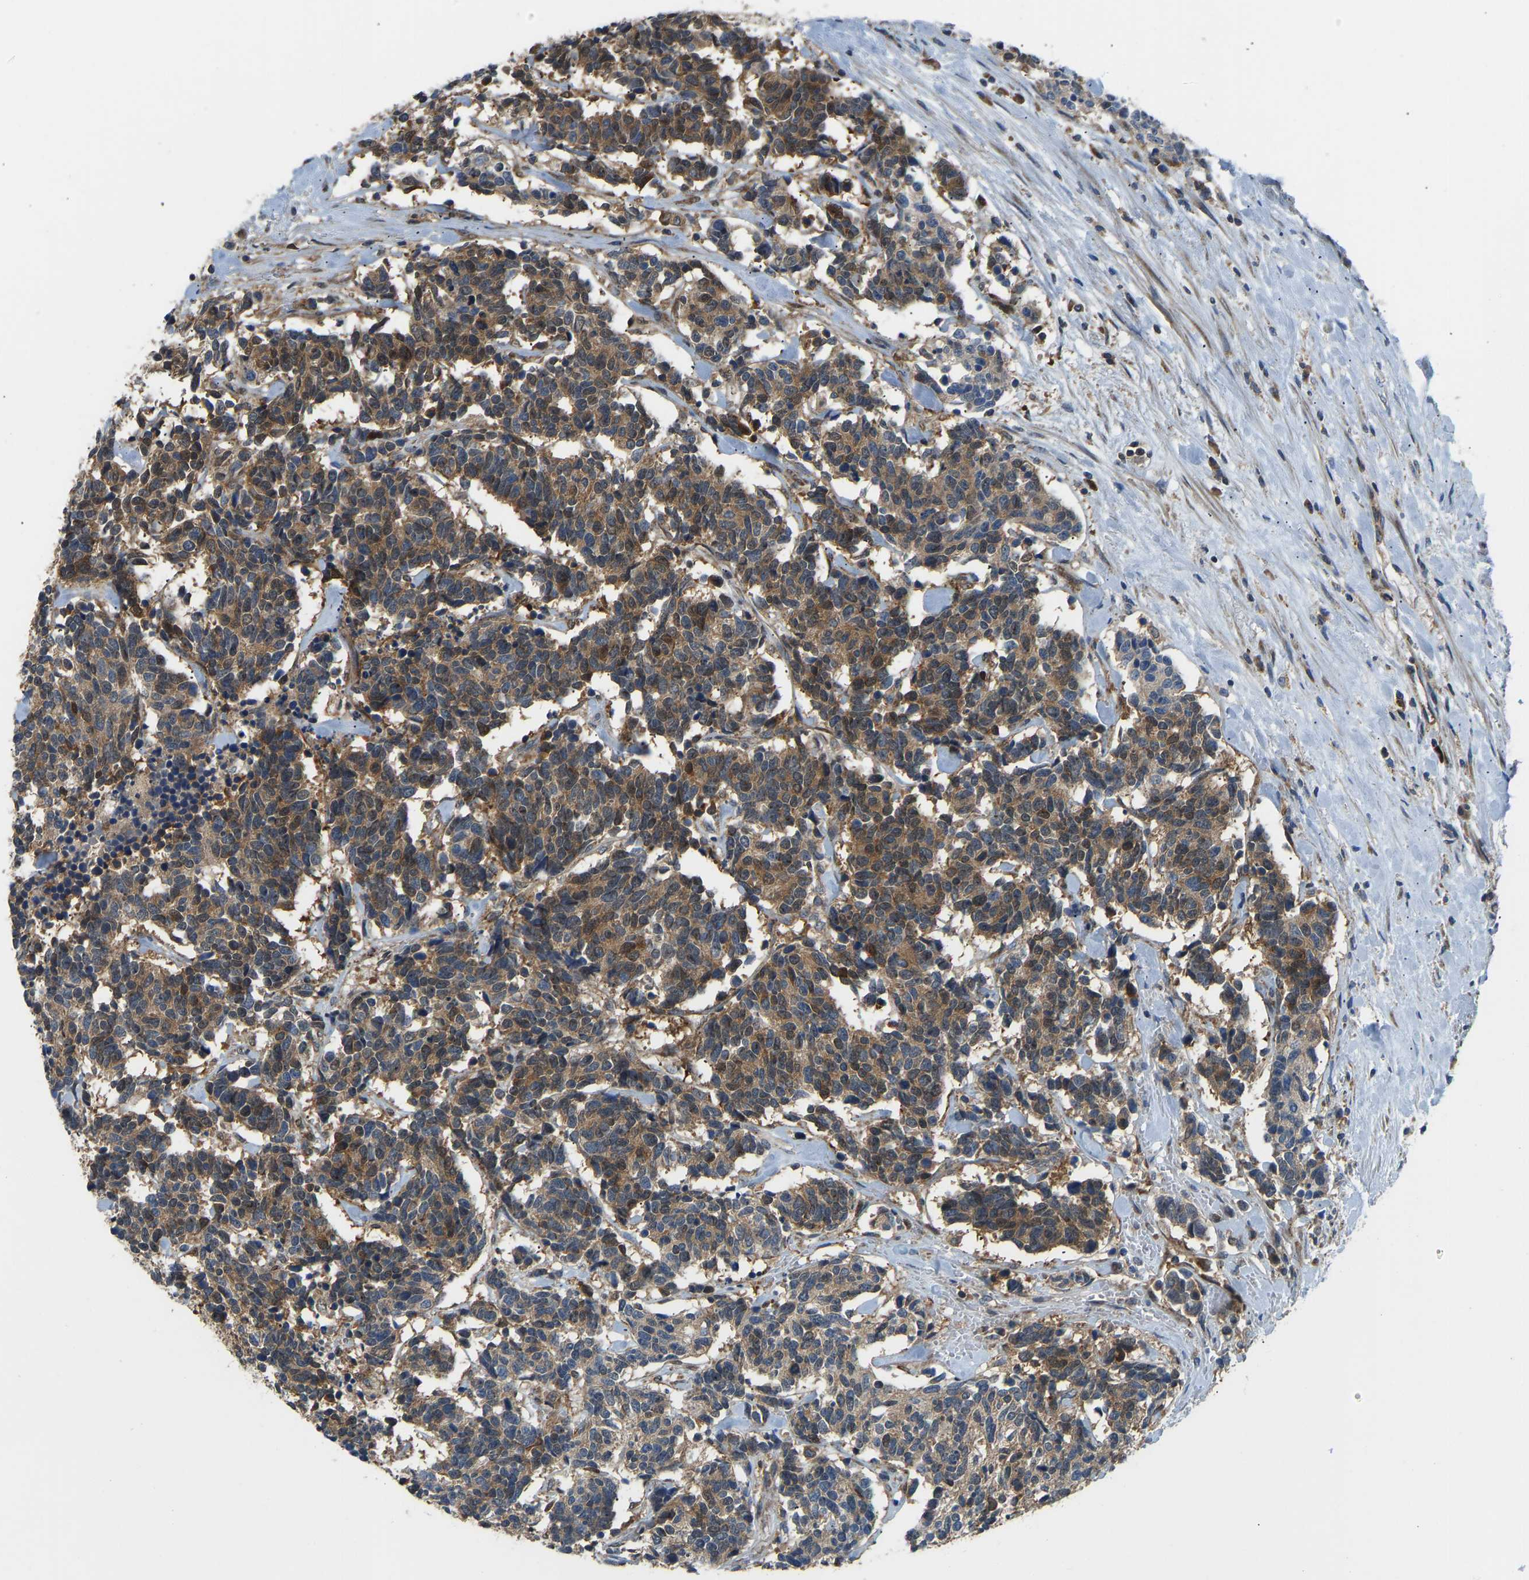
{"staining": {"intensity": "moderate", "quantity": ">75%", "location": "cytoplasmic/membranous"}, "tissue": "carcinoid", "cell_type": "Tumor cells", "image_type": "cancer", "snomed": [{"axis": "morphology", "description": "Carcinoma, NOS"}, {"axis": "morphology", "description": "Carcinoid, malignant, NOS"}, {"axis": "topography", "description": "Urinary bladder"}], "caption": "Protein positivity by IHC demonstrates moderate cytoplasmic/membranous expression in about >75% of tumor cells in malignant carcinoid. (DAB (3,3'-diaminobenzidine) = brown stain, brightfield microscopy at high magnification).", "gene": "RBP1", "patient": {"sex": "male", "age": 57}}